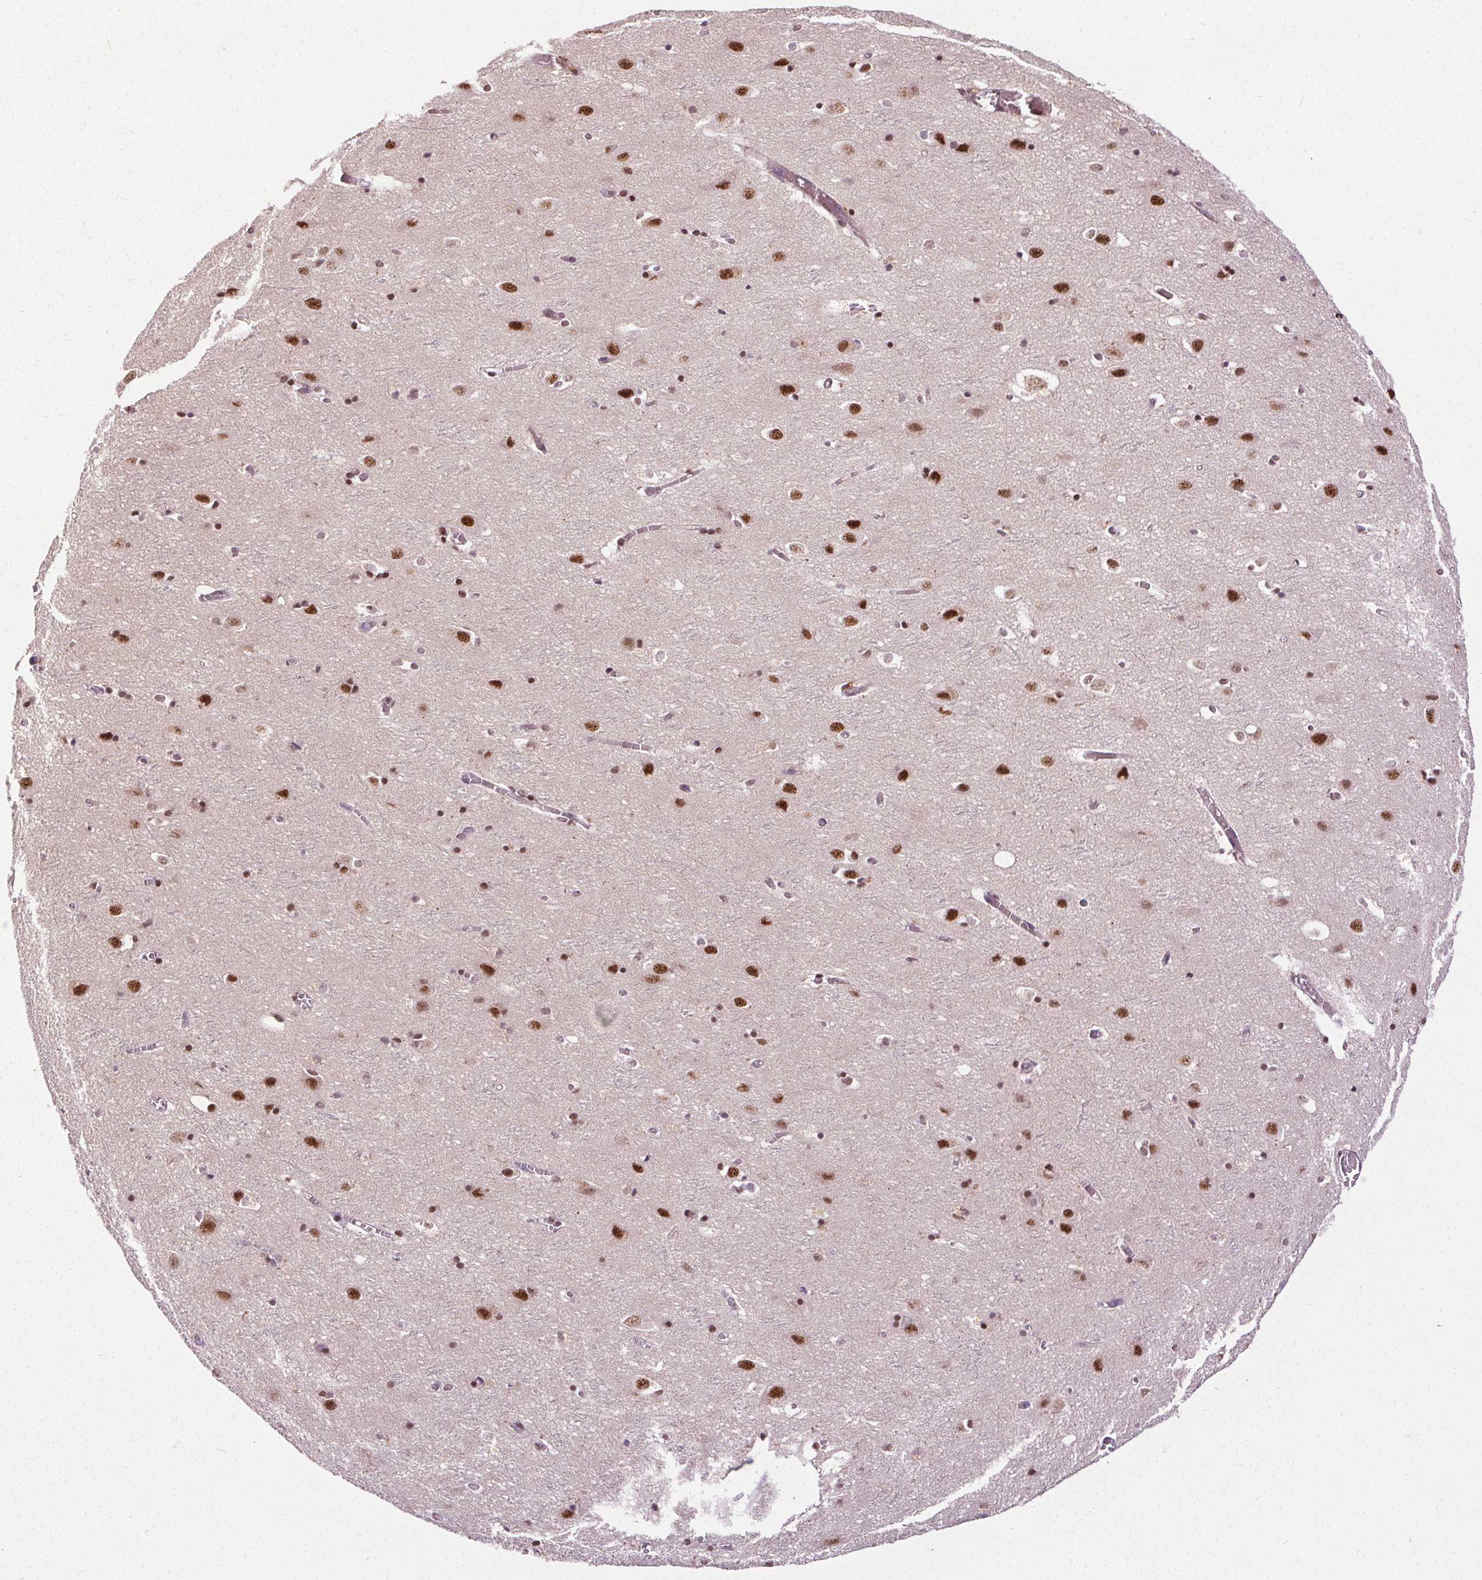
{"staining": {"intensity": "moderate", "quantity": "<25%", "location": "nuclear"}, "tissue": "cerebral cortex", "cell_type": "Endothelial cells", "image_type": "normal", "snomed": [{"axis": "morphology", "description": "Normal tissue, NOS"}, {"axis": "topography", "description": "Cerebral cortex"}], "caption": "High-magnification brightfield microscopy of normal cerebral cortex stained with DAB (3,3'-diaminobenzidine) (brown) and counterstained with hematoxylin (blue). endothelial cells exhibit moderate nuclear staining is seen in approximately<25% of cells.", "gene": "MED6", "patient": {"sex": "male", "age": 70}}